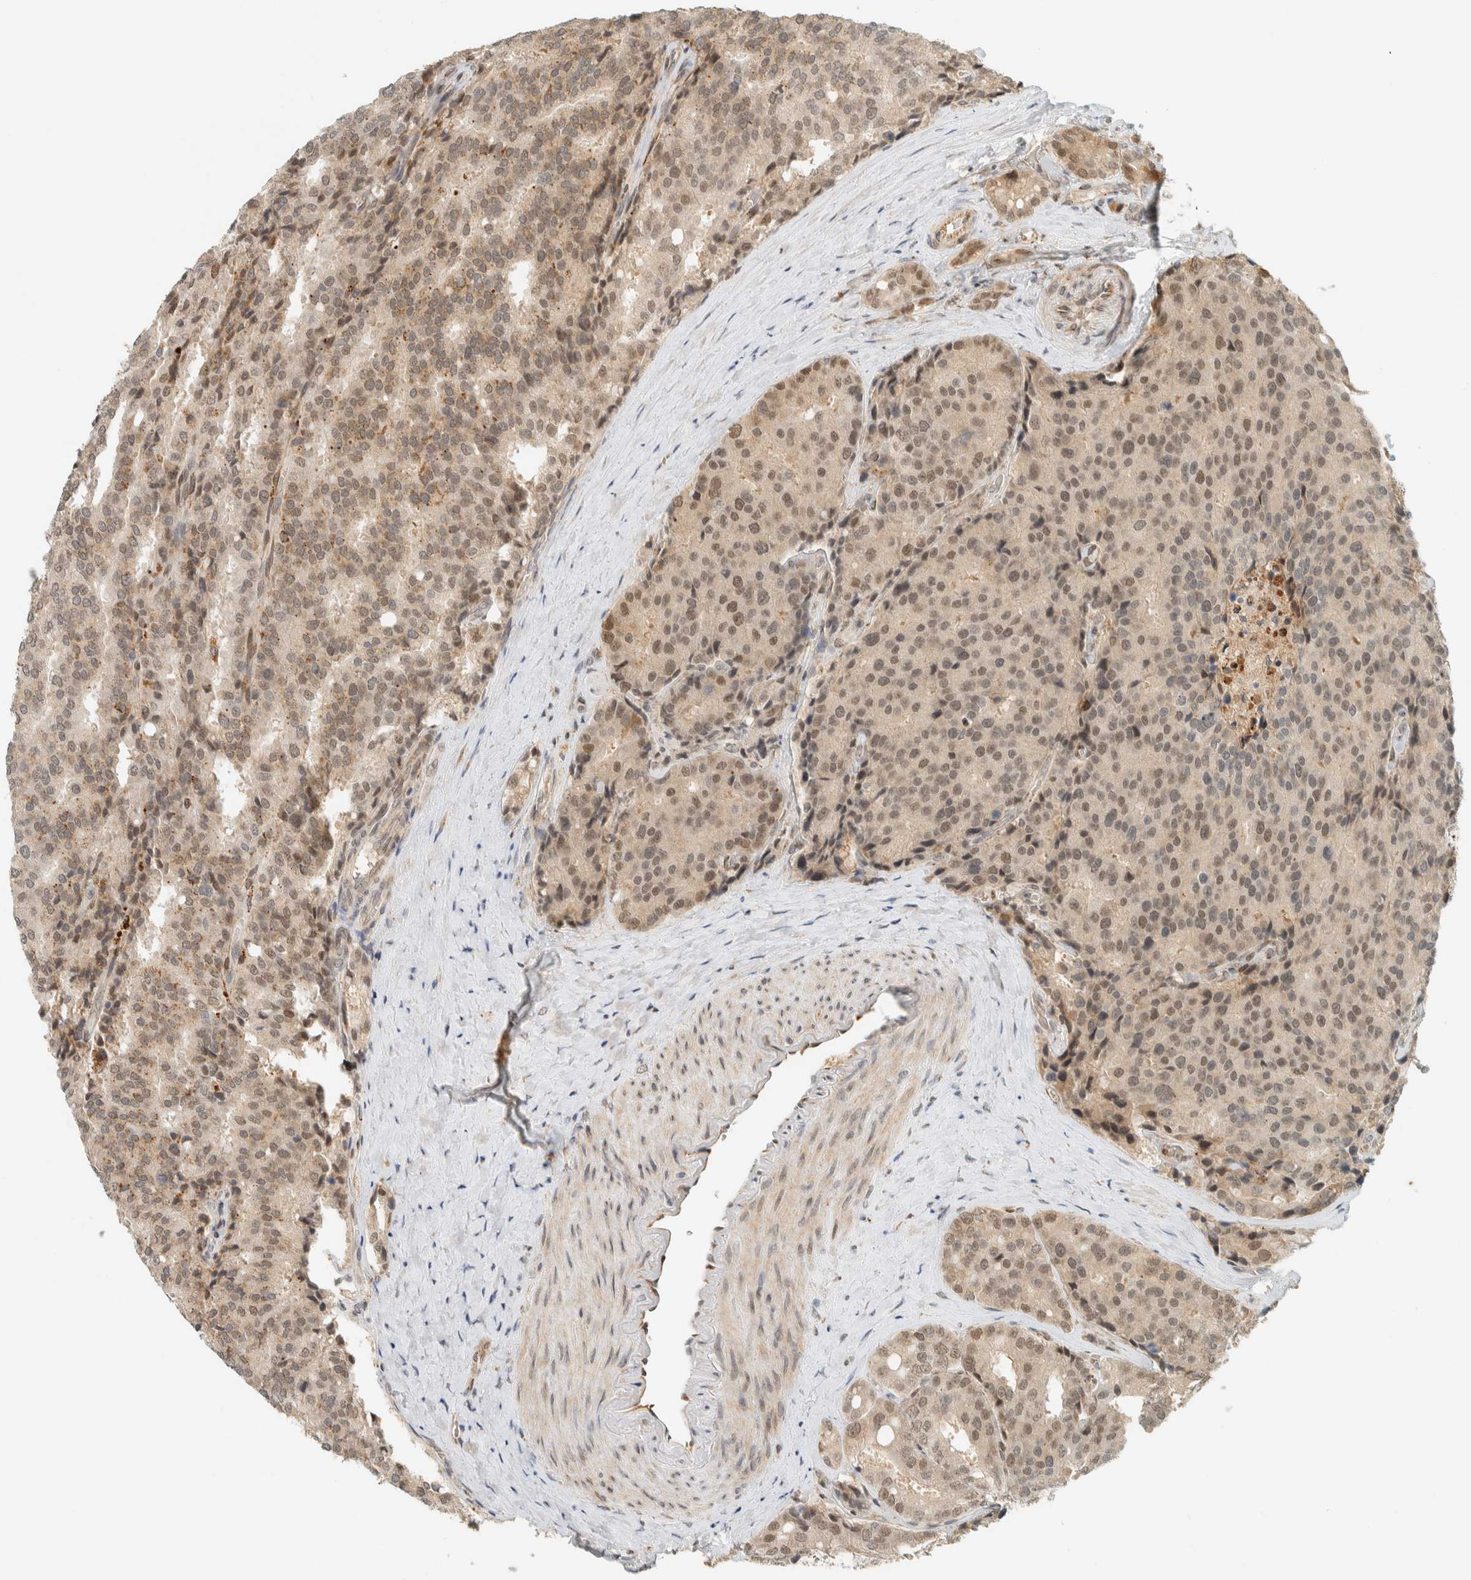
{"staining": {"intensity": "weak", "quantity": "25%-75%", "location": "nuclear"}, "tissue": "prostate cancer", "cell_type": "Tumor cells", "image_type": "cancer", "snomed": [{"axis": "morphology", "description": "Adenocarcinoma, High grade"}, {"axis": "topography", "description": "Prostate"}], "caption": "Prostate high-grade adenocarcinoma tissue exhibits weak nuclear positivity in approximately 25%-75% of tumor cells, visualized by immunohistochemistry. (DAB IHC, brown staining for protein, blue staining for nuclei).", "gene": "ITPRID1", "patient": {"sex": "male", "age": 50}}